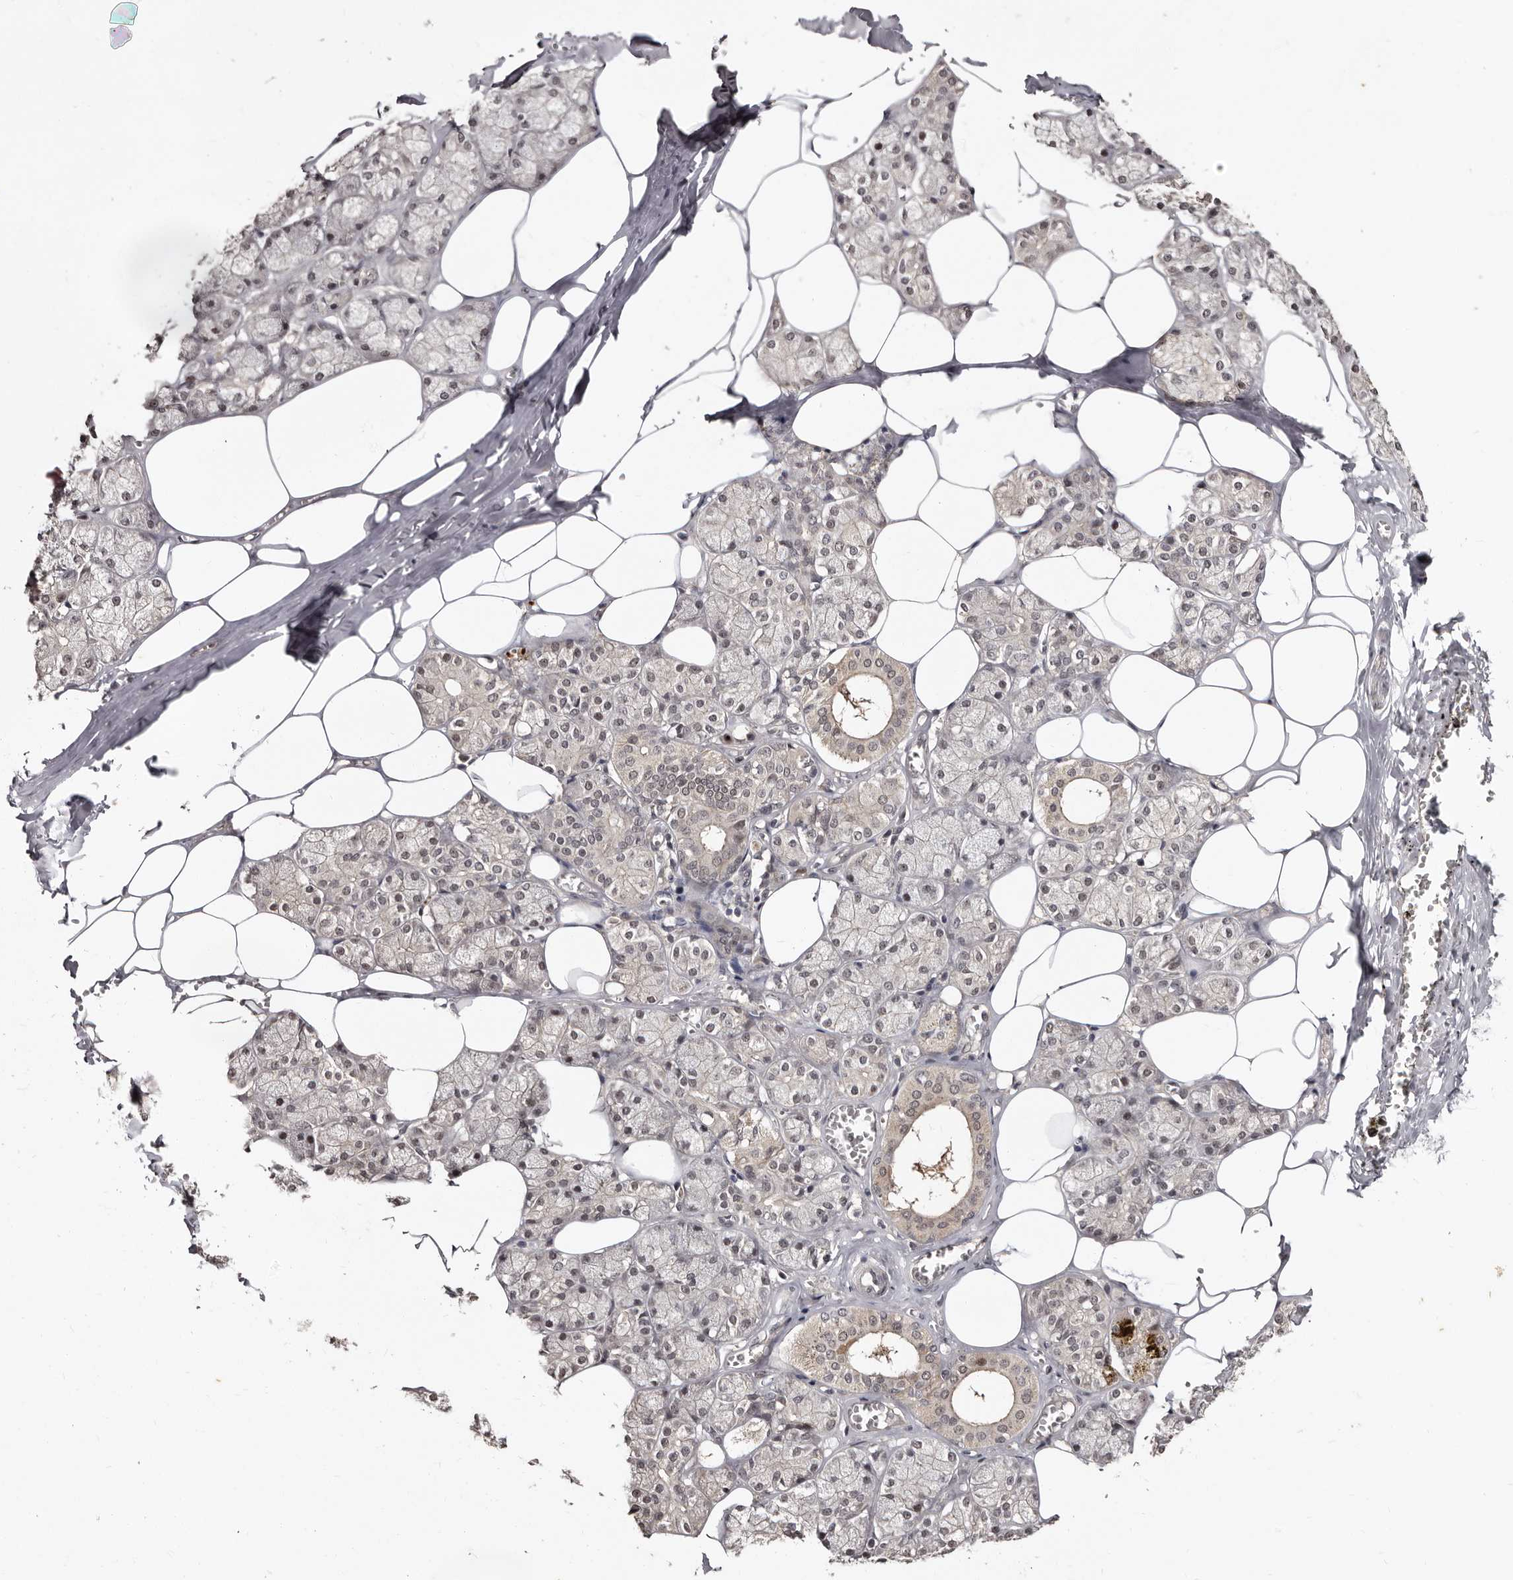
{"staining": {"intensity": "weak", "quantity": "<25%", "location": "cytoplasmic/membranous,nuclear"}, "tissue": "salivary gland", "cell_type": "Glandular cells", "image_type": "normal", "snomed": [{"axis": "morphology", "description": "Normal tissue, NOS"}, {"axis": "topography", "description": "Salivary gland"}], "caption": "Immunohistochemistry (IHC) photomicrograph of benign human salivary gland stained for a protein (brown), which reveals no staining in glandular cells.", "gene": "TBC1D22B", "patient": {"sex": "male", "age": 62}}